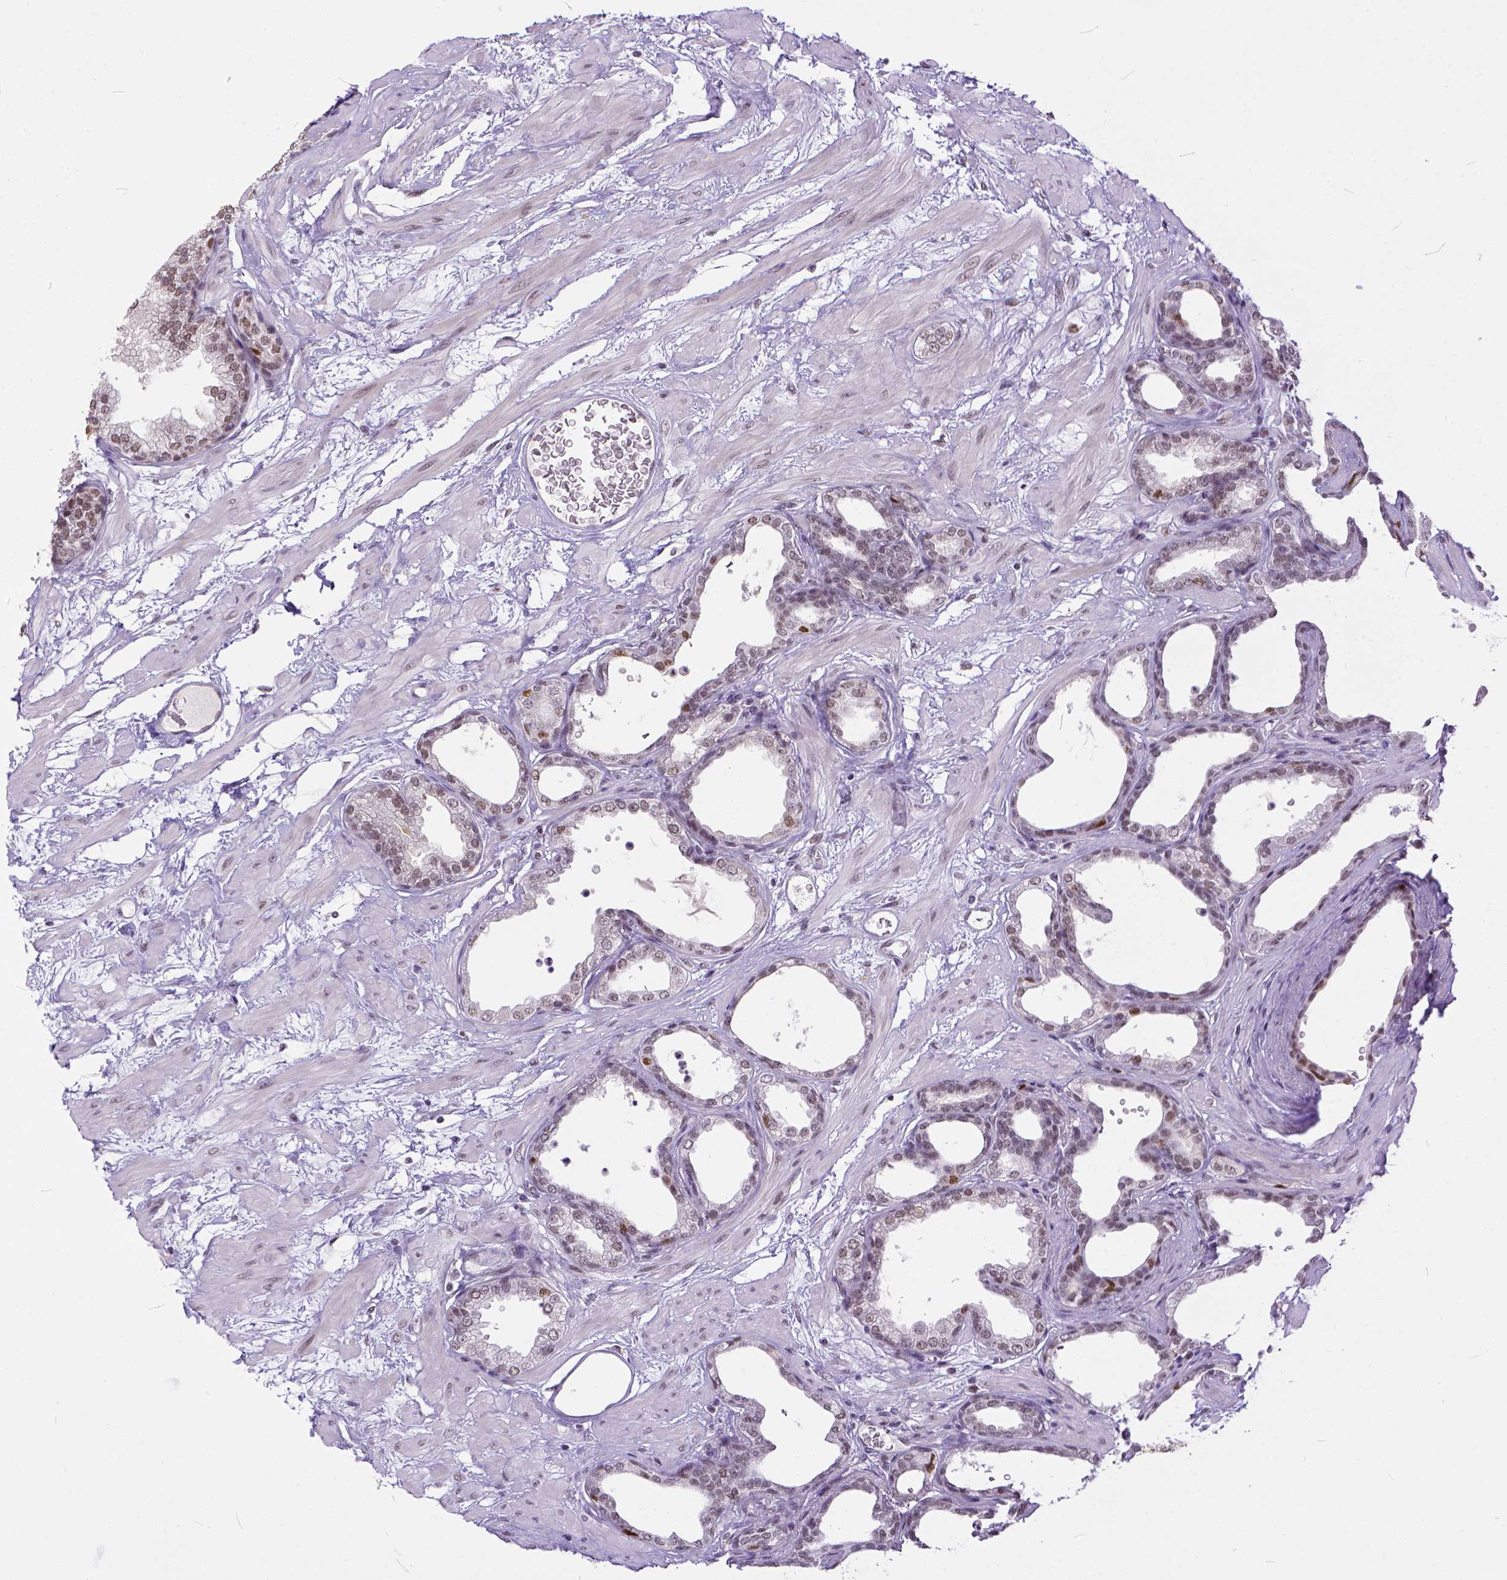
{"staining": {"intensity": "weak", "quantity": ">75%", "location": "nuclear"}, "tissue": "prostate", "cell_type": "Glandular cells", "image_type": "normal", "snomed": [{"axis": "morphology", "description": "Normal tissue, NOS"}, {"axis": "topography", "description": "Prostate"}], "caption": "This image demonstrates immunohistochemistry (IHC) staining of benign human prostate, with low weak nuclear staining in approximately >75% of glandular cells.", "gene": "ERCC1", "patient": {"sex": "male", "age": 37}}